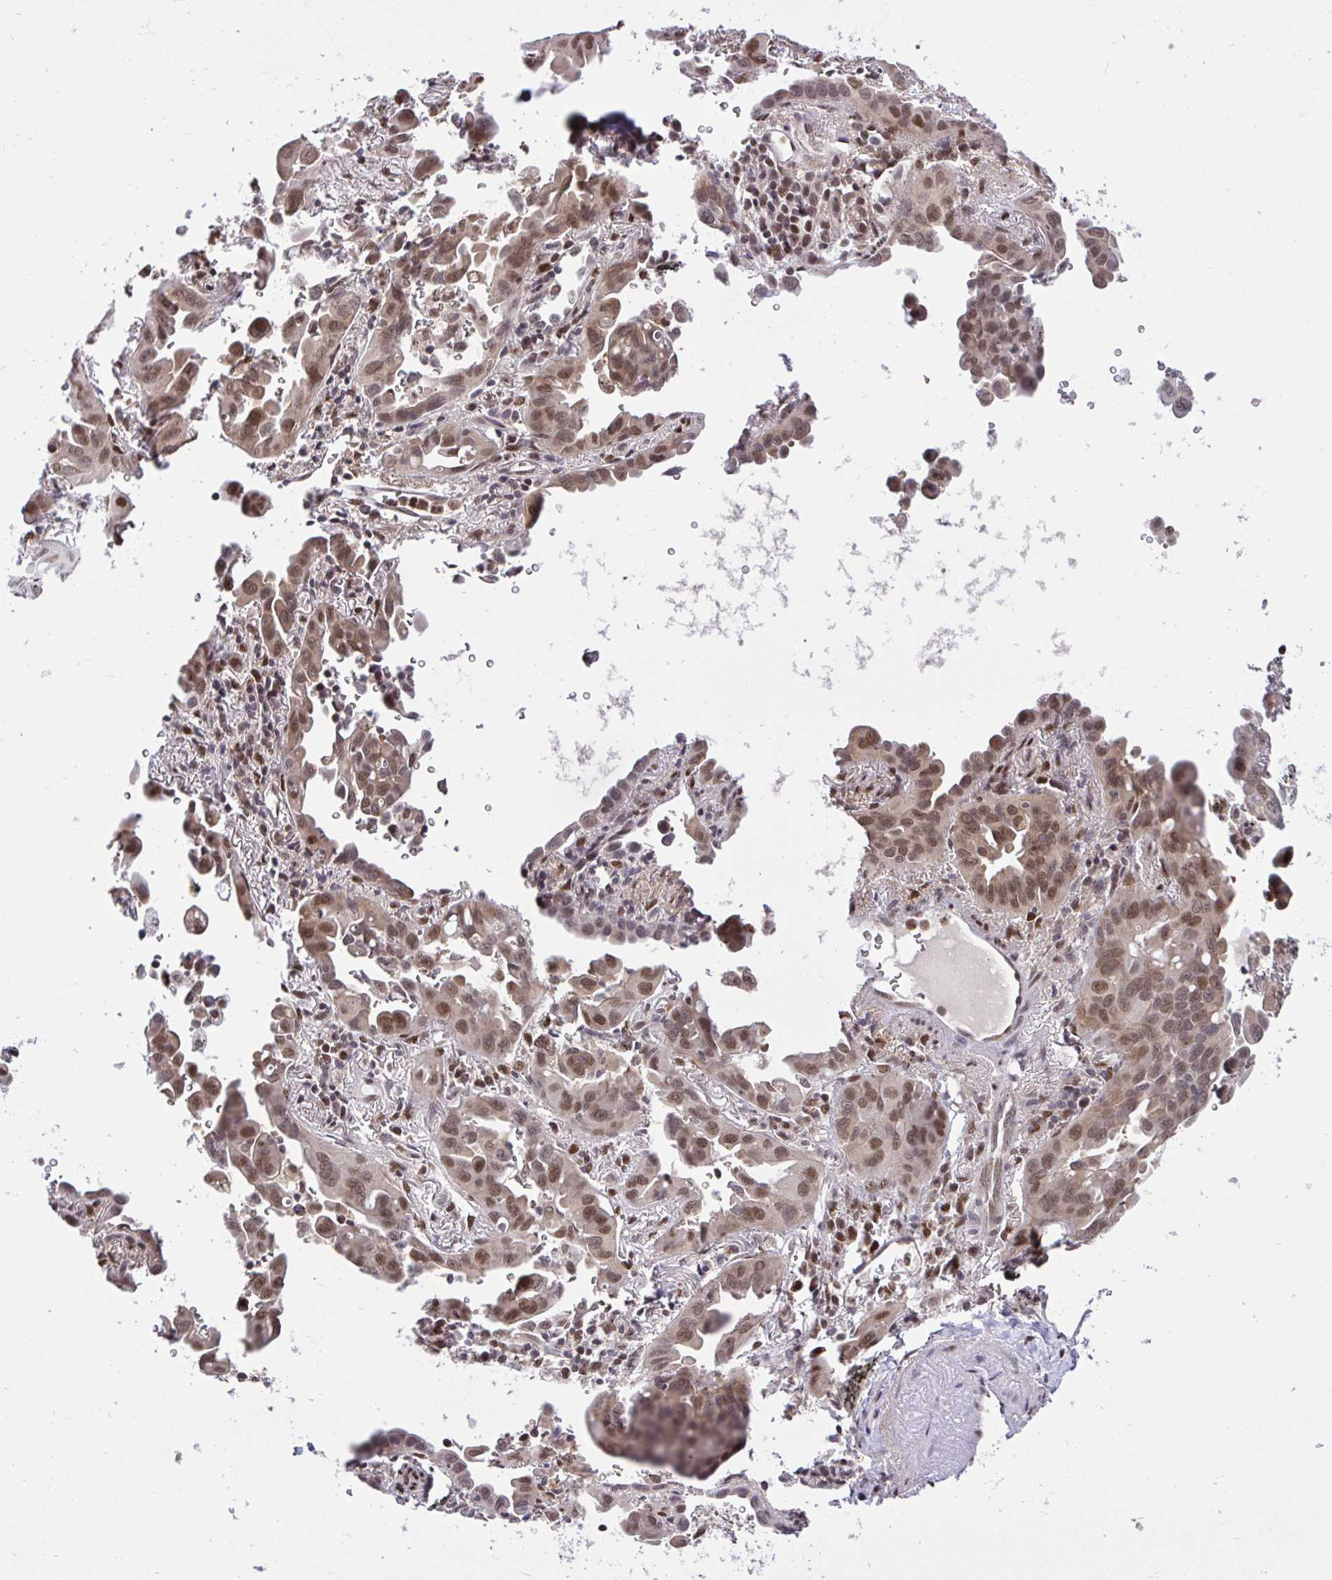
{"staining": {"intensity": "moderate", "quantity": ">75%", "location": "cytoplasmic/membranous,nuclear"}, "tissue": "lung cancer", "cell_type": "Tumor cells", "image_type": "cancer", "snomed": [{"axis": "morphology", "description": "Adenocarcinoma, NOS"}, {"axis": "topography", "description": "Lung"}], "caption": "Adenocarcinoma (lung) stained with a protein marker displays moderate staining in tumor cells.", "gene": "GLIS3", "patient": {"sex": "male", "age": 68}}